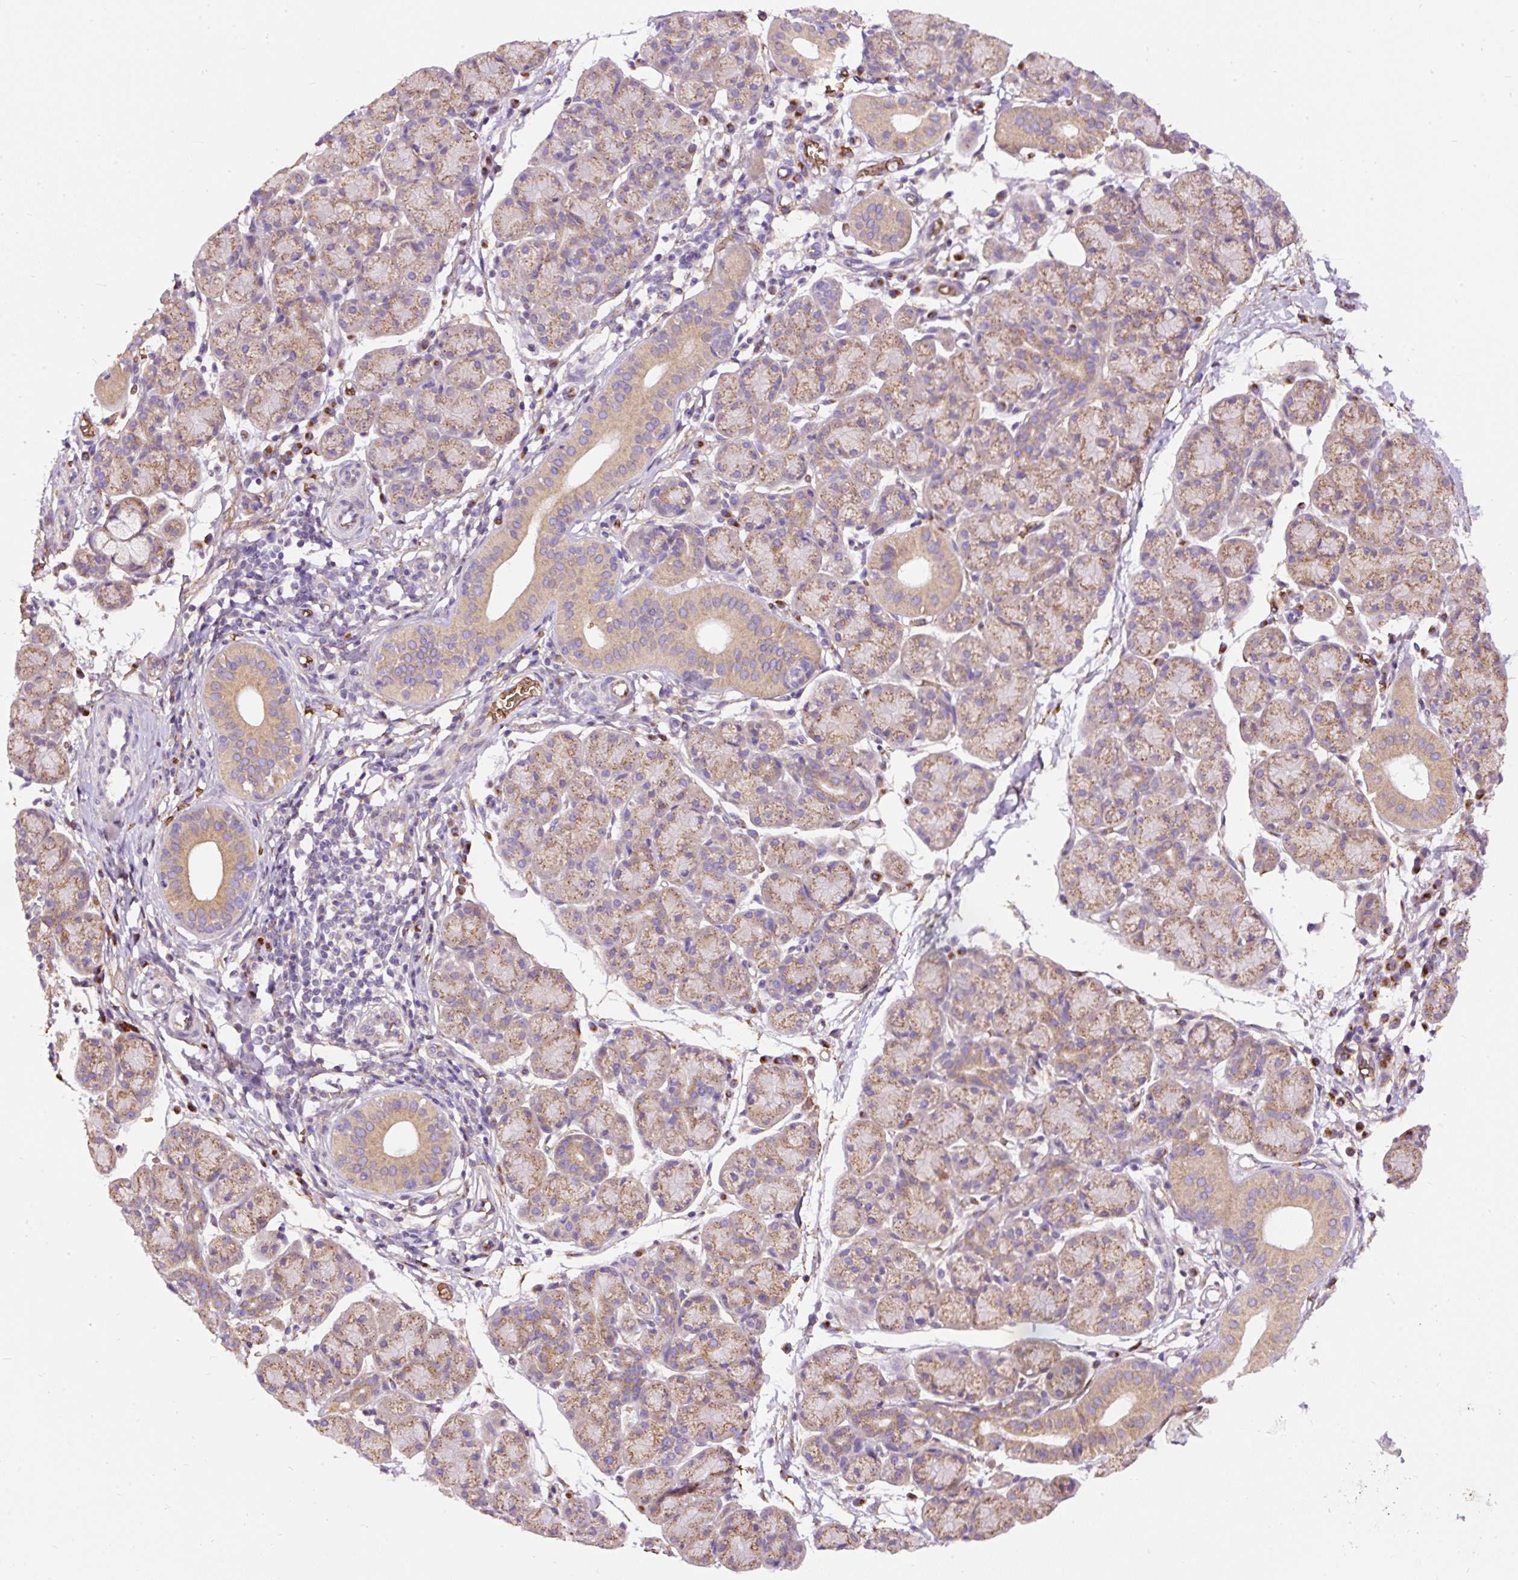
{"staining": {"intensity": "moderate", "quantity": "25%-75%", "location": "cytoplasmic/membranous"}, "tissue": "salivary gland", "cell_type": "Glandular cells", "image_type": "normal", "snomed": [{"axis": "morphology", "description": "Normal tissue, NOS"}, {"axis": "morphology", "description": "Inflammation, NOS"}, {"axis": "topography", "description": "Lymph node"}, {"axis": "topography", "description": "Salivary gland"}], "caption": "Salivary gland stained for a protein (brown) displays moderate cytoplasmic/membranous positive expression in approximately 25%-75% of glandular cells.", "gene": "PRRC2A", "patient": {"sex": "male", "age": 3}}